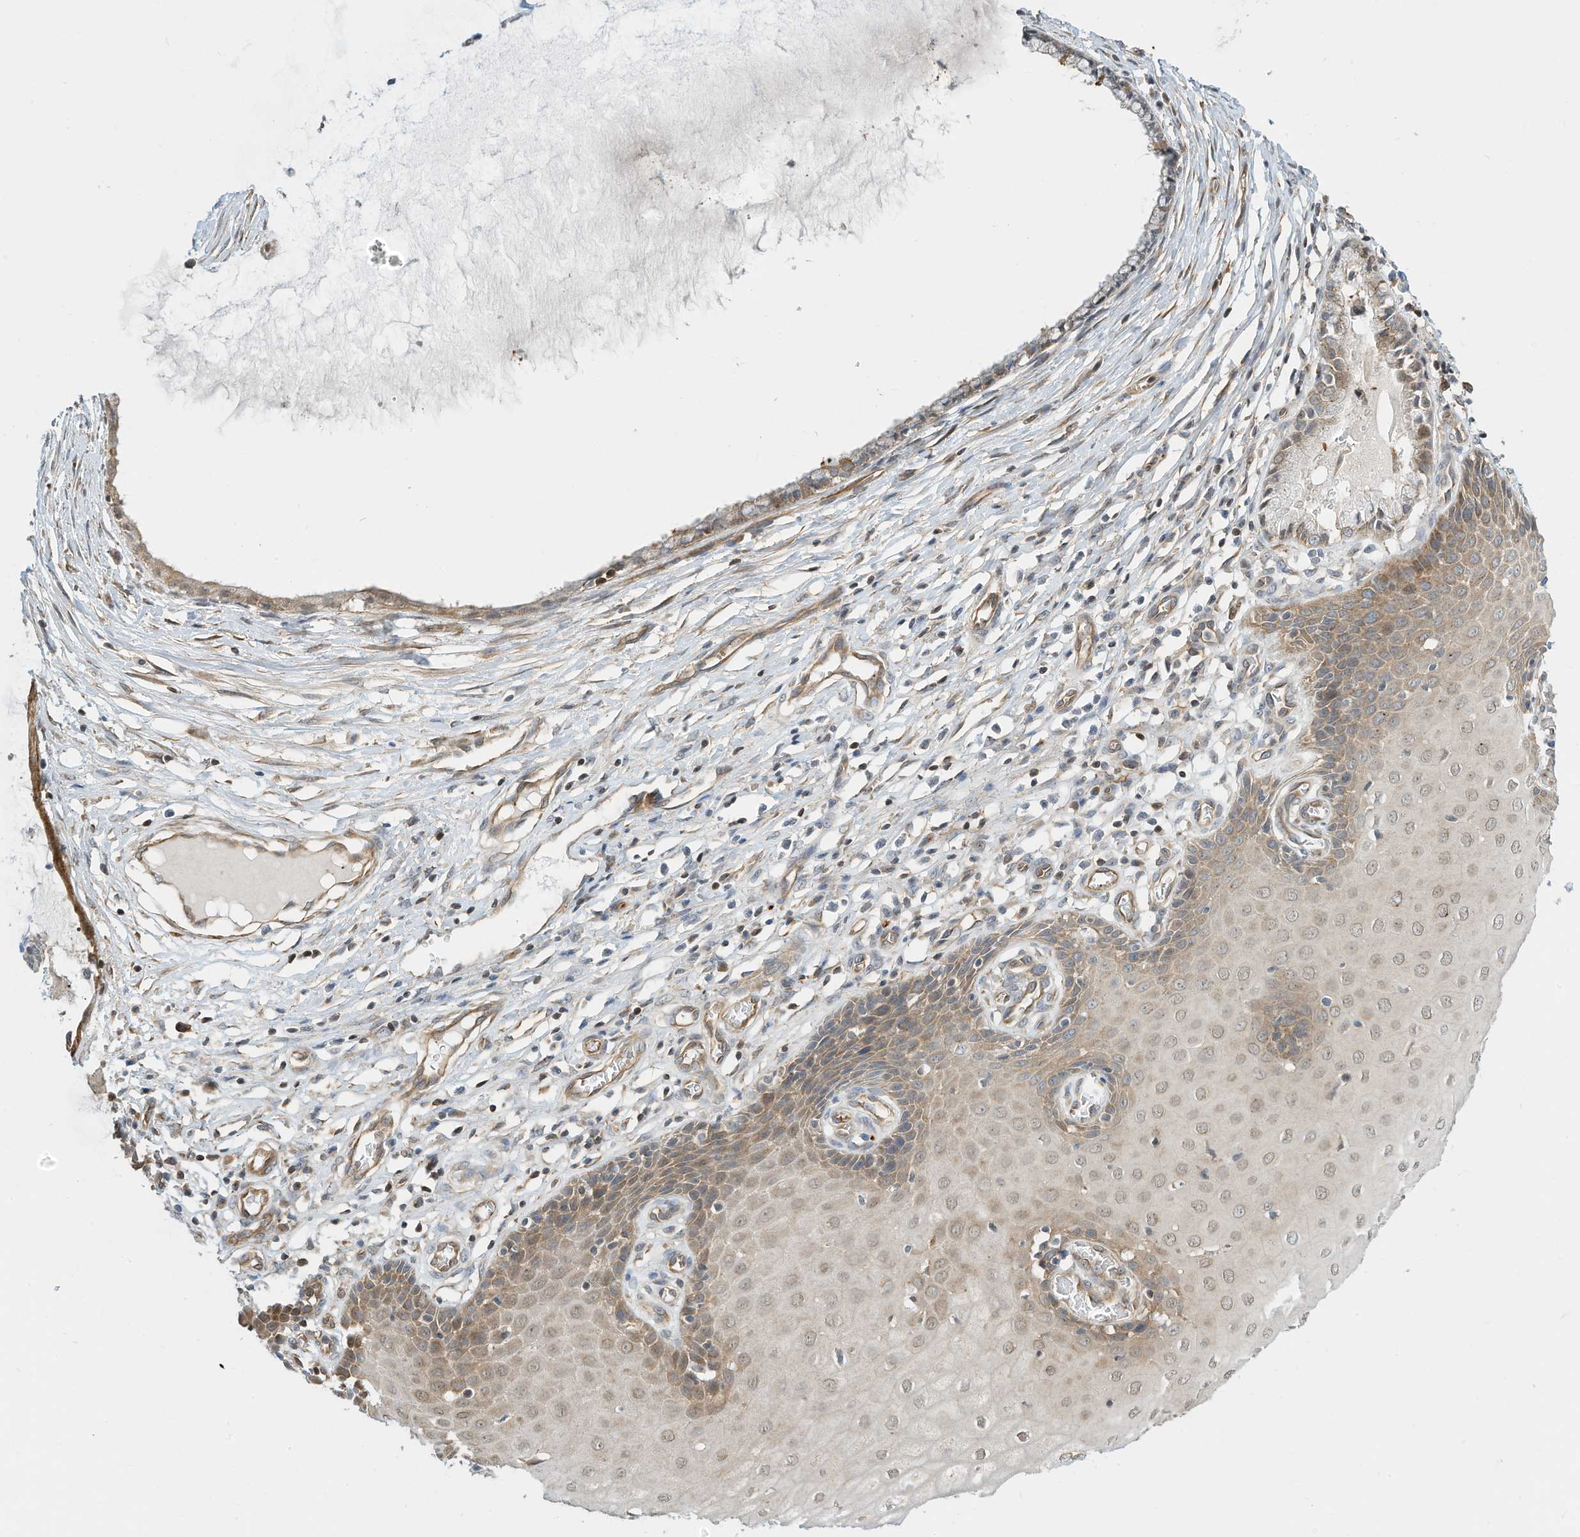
{"staining": {"intensity": "weak", "quantity": "25%-75%", "location": "cytoplasmic/membranous"}, "tissue": "cervix", "cell_type": "Glandular cells", "image_type": "normal", "snomed": [{"axis": "morphology", "description": "Normal tissue, NOS"}, {"axis": "topography", "description": "Cervix"}], "caption": "DAB (3,3'-diaminobenzidine) immunohistochemical staining of benign human cervix reveals weak cytoplasmic/membranous protein positivity in approximately 25%-75% of glandular cells.", "gene": "OFD1", "patient": {"sex": "female", "age": 55}}